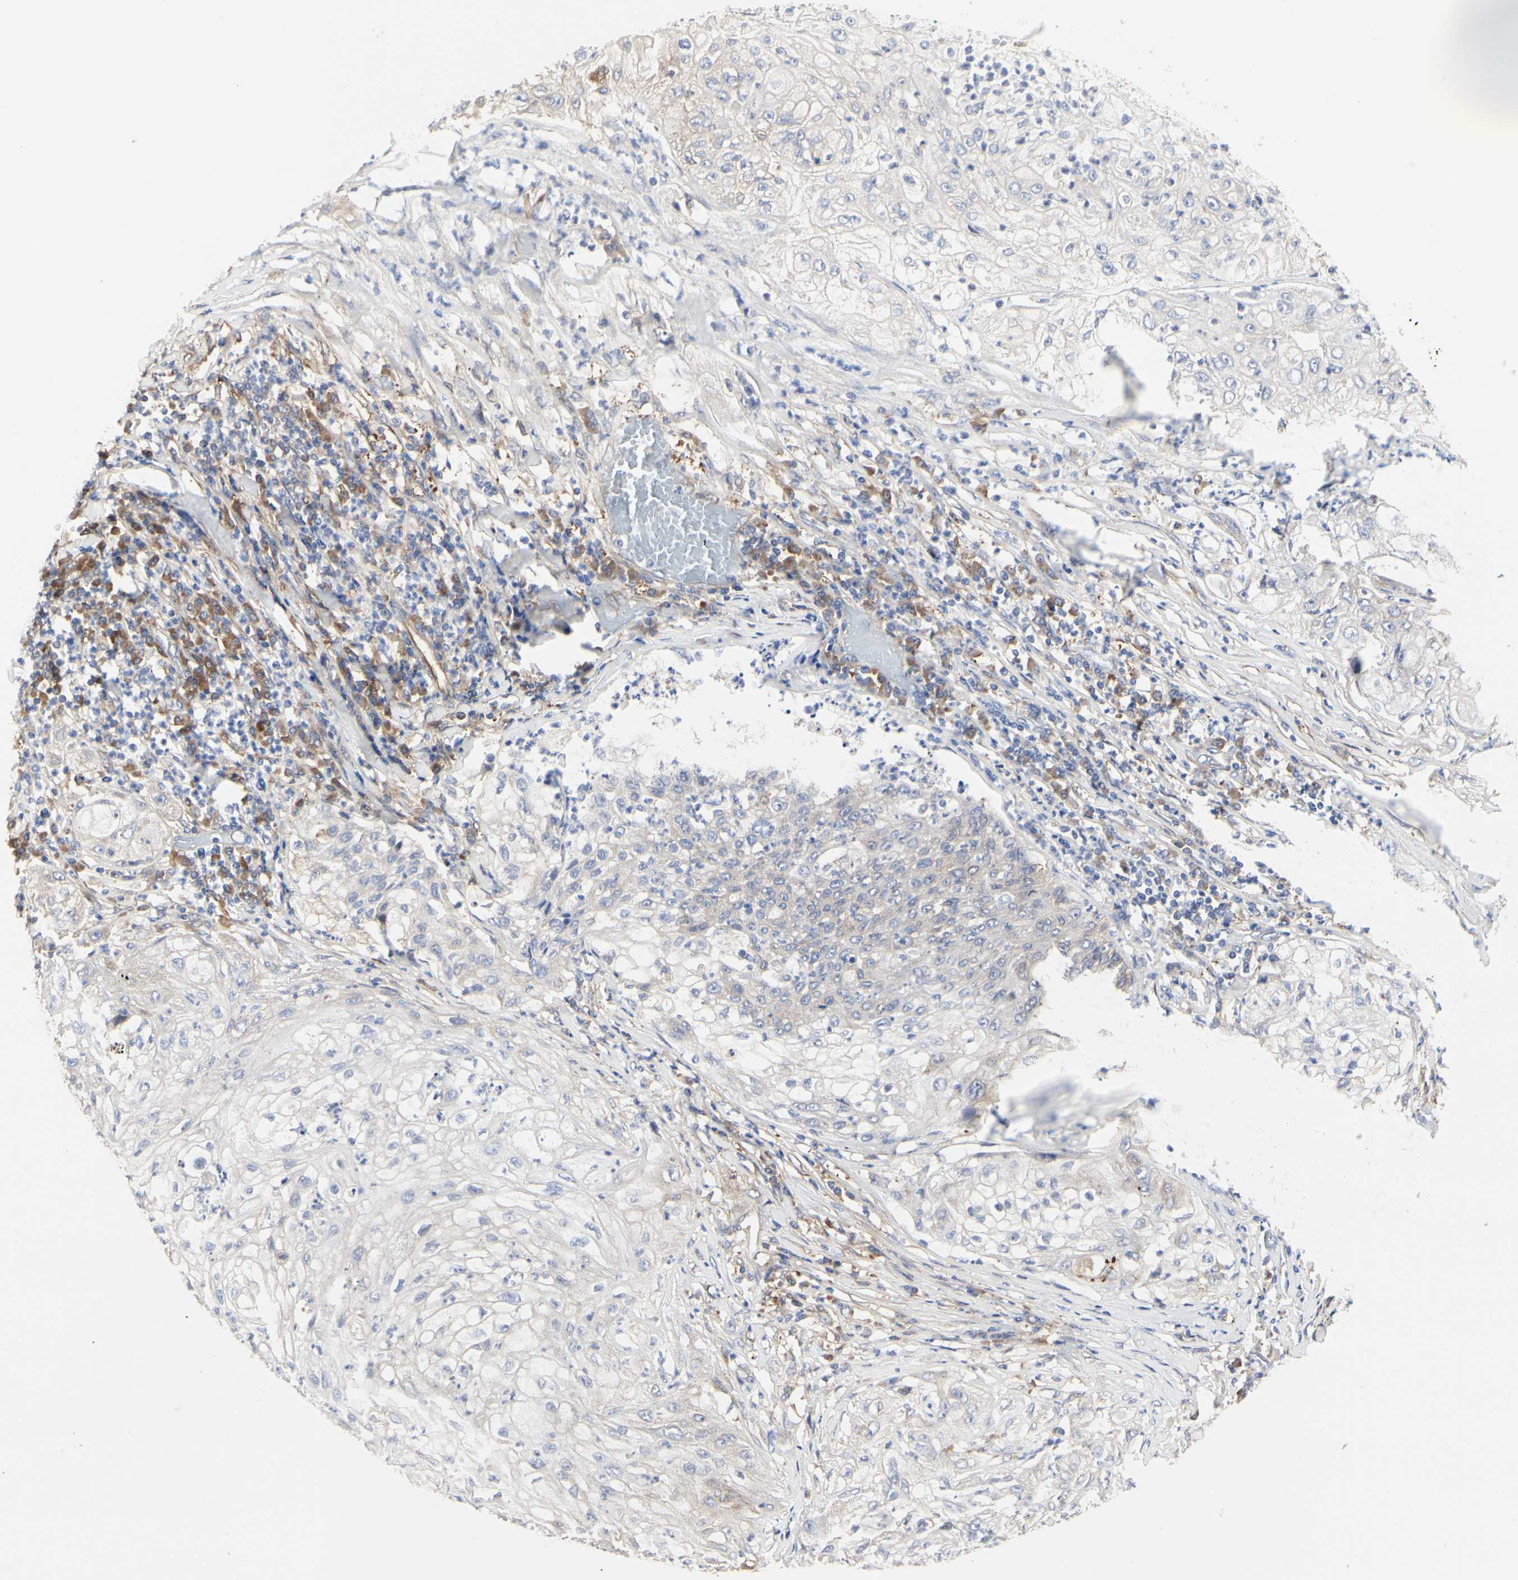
{"staining": {"intensity": "negative", "quantity": "none", "location": "none"}, "tissue": "lung cancer", "cell_type": "Tumor cells", "image_type": "cancer", "snomed": [{"axis": "morphology", "description": "Inflammation, NOS"}, {"axis": "morphology", "description": "Squamous cell carcinoma, NOS"}, {"axis": "topography", "description": "Lymph node"}, {"axis": "topography", "description": "Soft tissue"}, {"axis": "topography", "description": "Lung"}], "caption": "High power microscopy micrograph of an immunohistochemistry (IHC) image of lung cancer, revealing no significant expression in tumor cells. (Stains: DAB immunohistochemistry (IHC) with hematoxylin counter stain, Microscopy: brightfield microscopy at high magnification).", "gene": "C3orf52", "patient": {"sex": "male", "age": 66}}